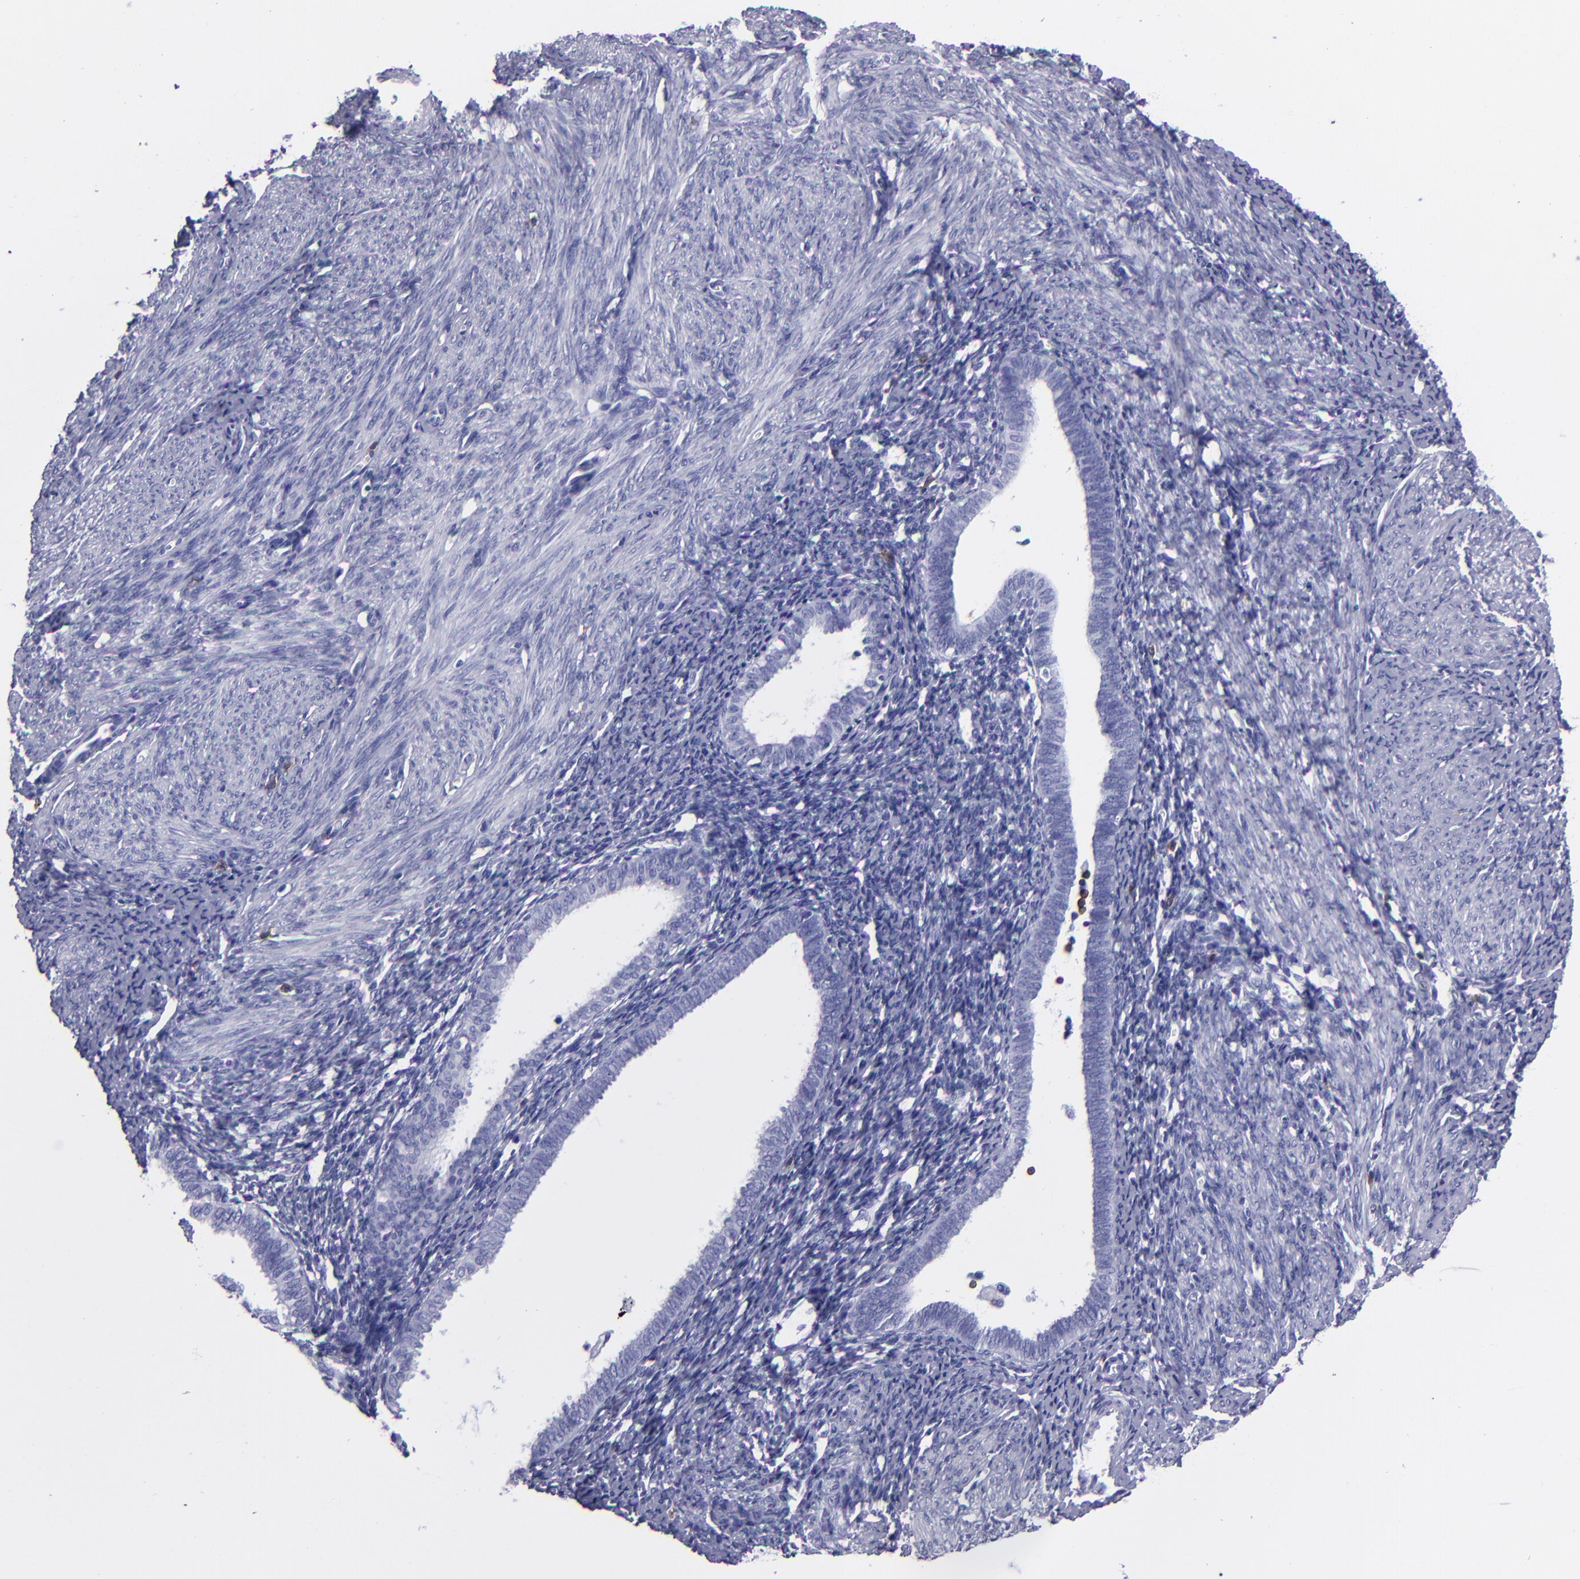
{"staining": {"intensity": "moderate", "quantity": "<25%", "location": "cytoplasmic/membranous"}, "tissue": "endometrium", "cell_type": "Cells in endometrial stroma", "image_type": "normal", "snomed": [{"axis": "morphology", "description": "Normal tissue, NOS"}, {"axis": "topography", "description": "Smooth muscle"}, {"axis": "topography", "description": "Endometrium"}], "caption": "Endometrium stained with immunohistochemistry (IHC) displays moderate cytoplasmic/membranous positivity in approximately <25% of cells in endometrial stroma.", "gene": "CD6", "patient": {"sex": "female", "age": 57}}